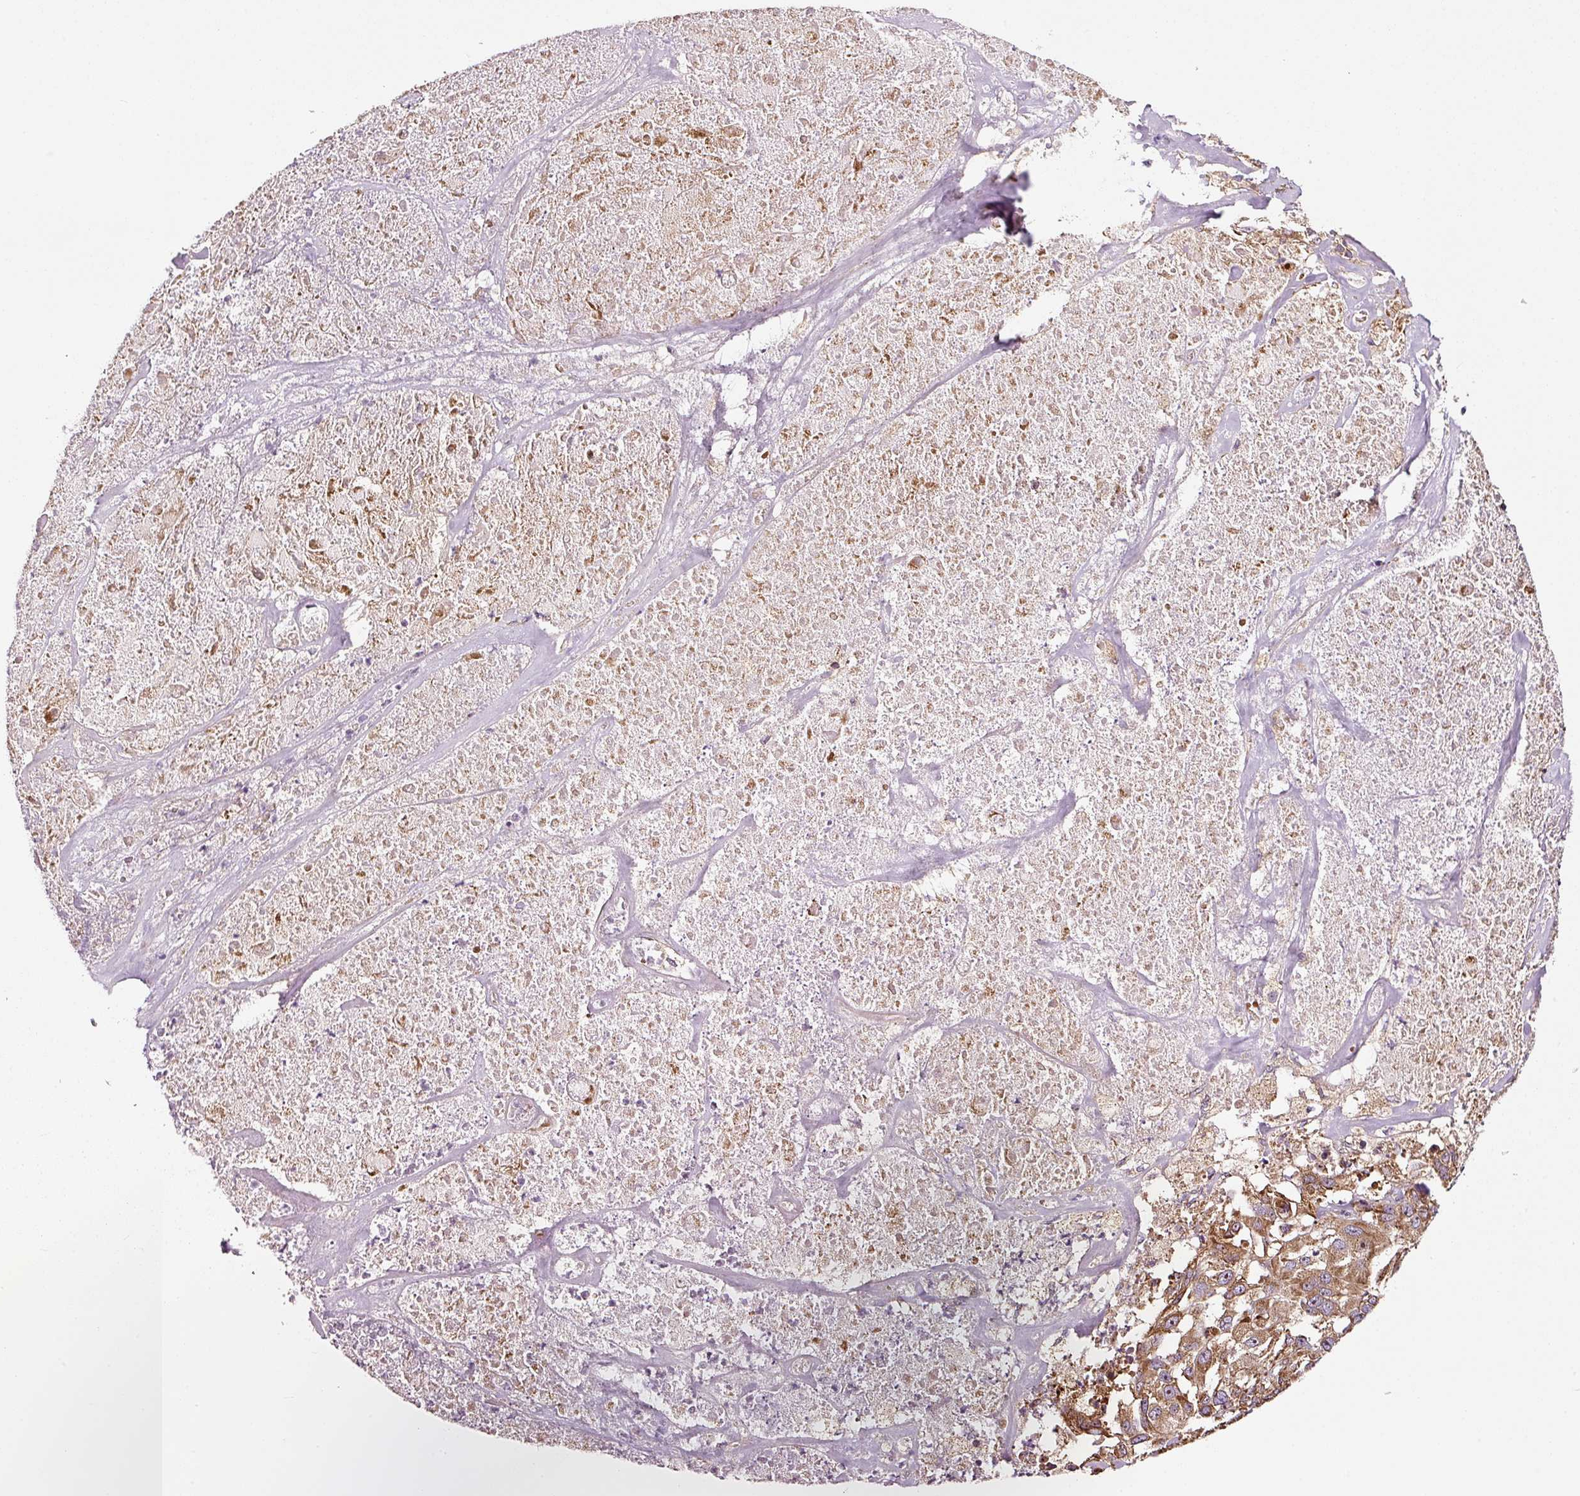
{"staining": {"intensity": "moderate", "quantity": ">75%", "location": "cytoplasmic/membranous"}, "tissue": "melanoma", "cell_type": "Tumor cells", "image_type": "cancer", "snomed": [{"axis": "morphology", "description": "Malignant melanoma, Metastatic site"}, {"axis": "topography", "description": "Lymph node"}], "caption": "Melanoma was stained to show a protein in brown. There is medium levels of moderate cytoplasmic/membranous expression in approximately >75% of tumor cells.", "gene": "ISCU", "patient": {"sex": "male", "age": 62}}